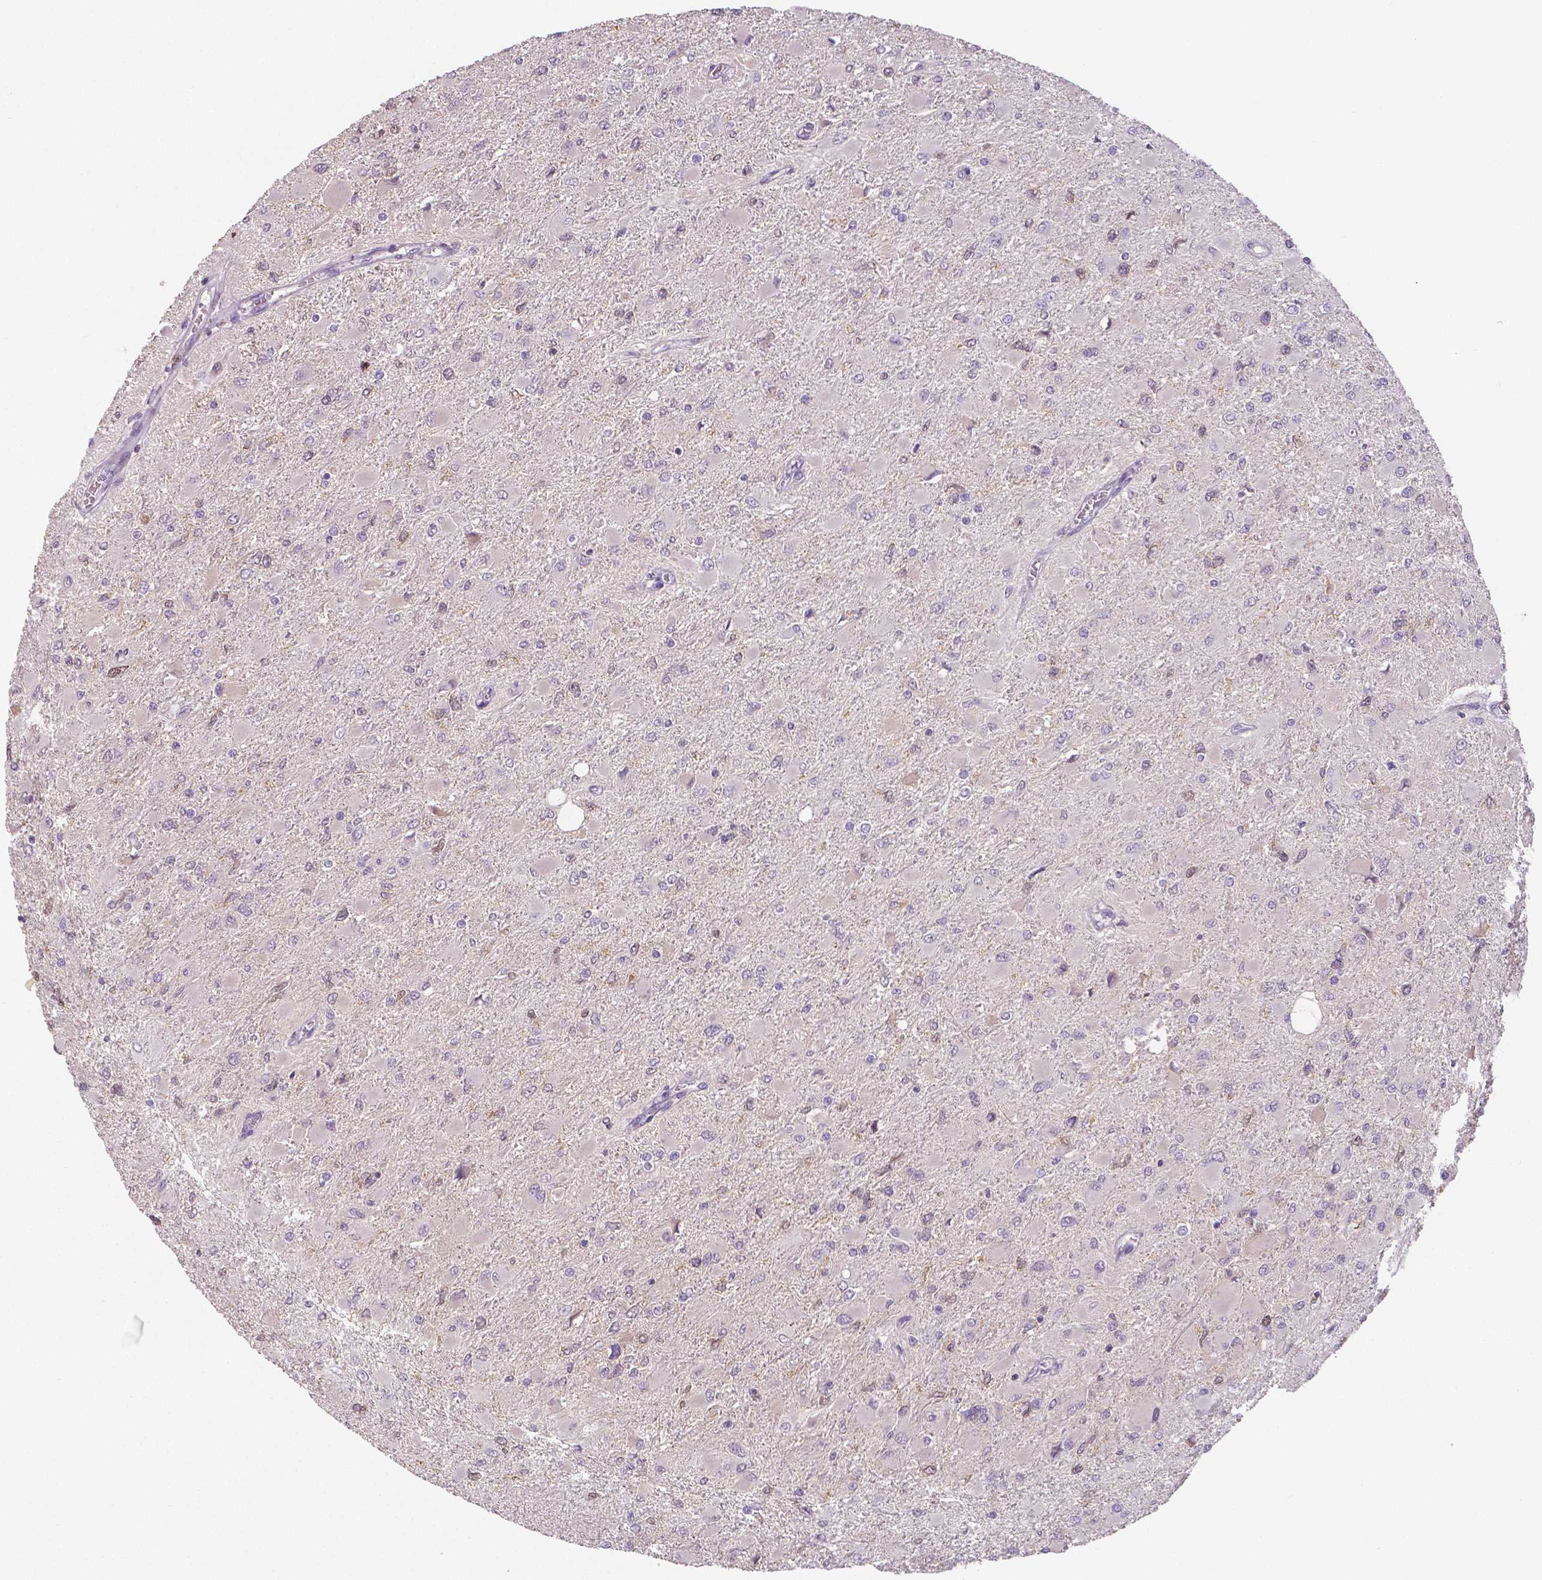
{"staining": {"intensity": "negative", "quantity": "none", "location": "none"}, "tissue": "glioma", "cell_type": "Tumor cells", "image_type": "cancer", "snomed": [{"axis": "morphology", "description": "Glioma, malignant, High grade"}, {"axis": "topography", "description": "Cerebral cortex"}], "caption": "IHC micrograph of neoplastic tissue: malignant glioma (high-grade) stained with DAB (3,3'-diaminobenzidine) shows no significant protein positivity in tumor cells.", "gene": "CRMP1", "patient": {"sex": "female", "age": 36}}